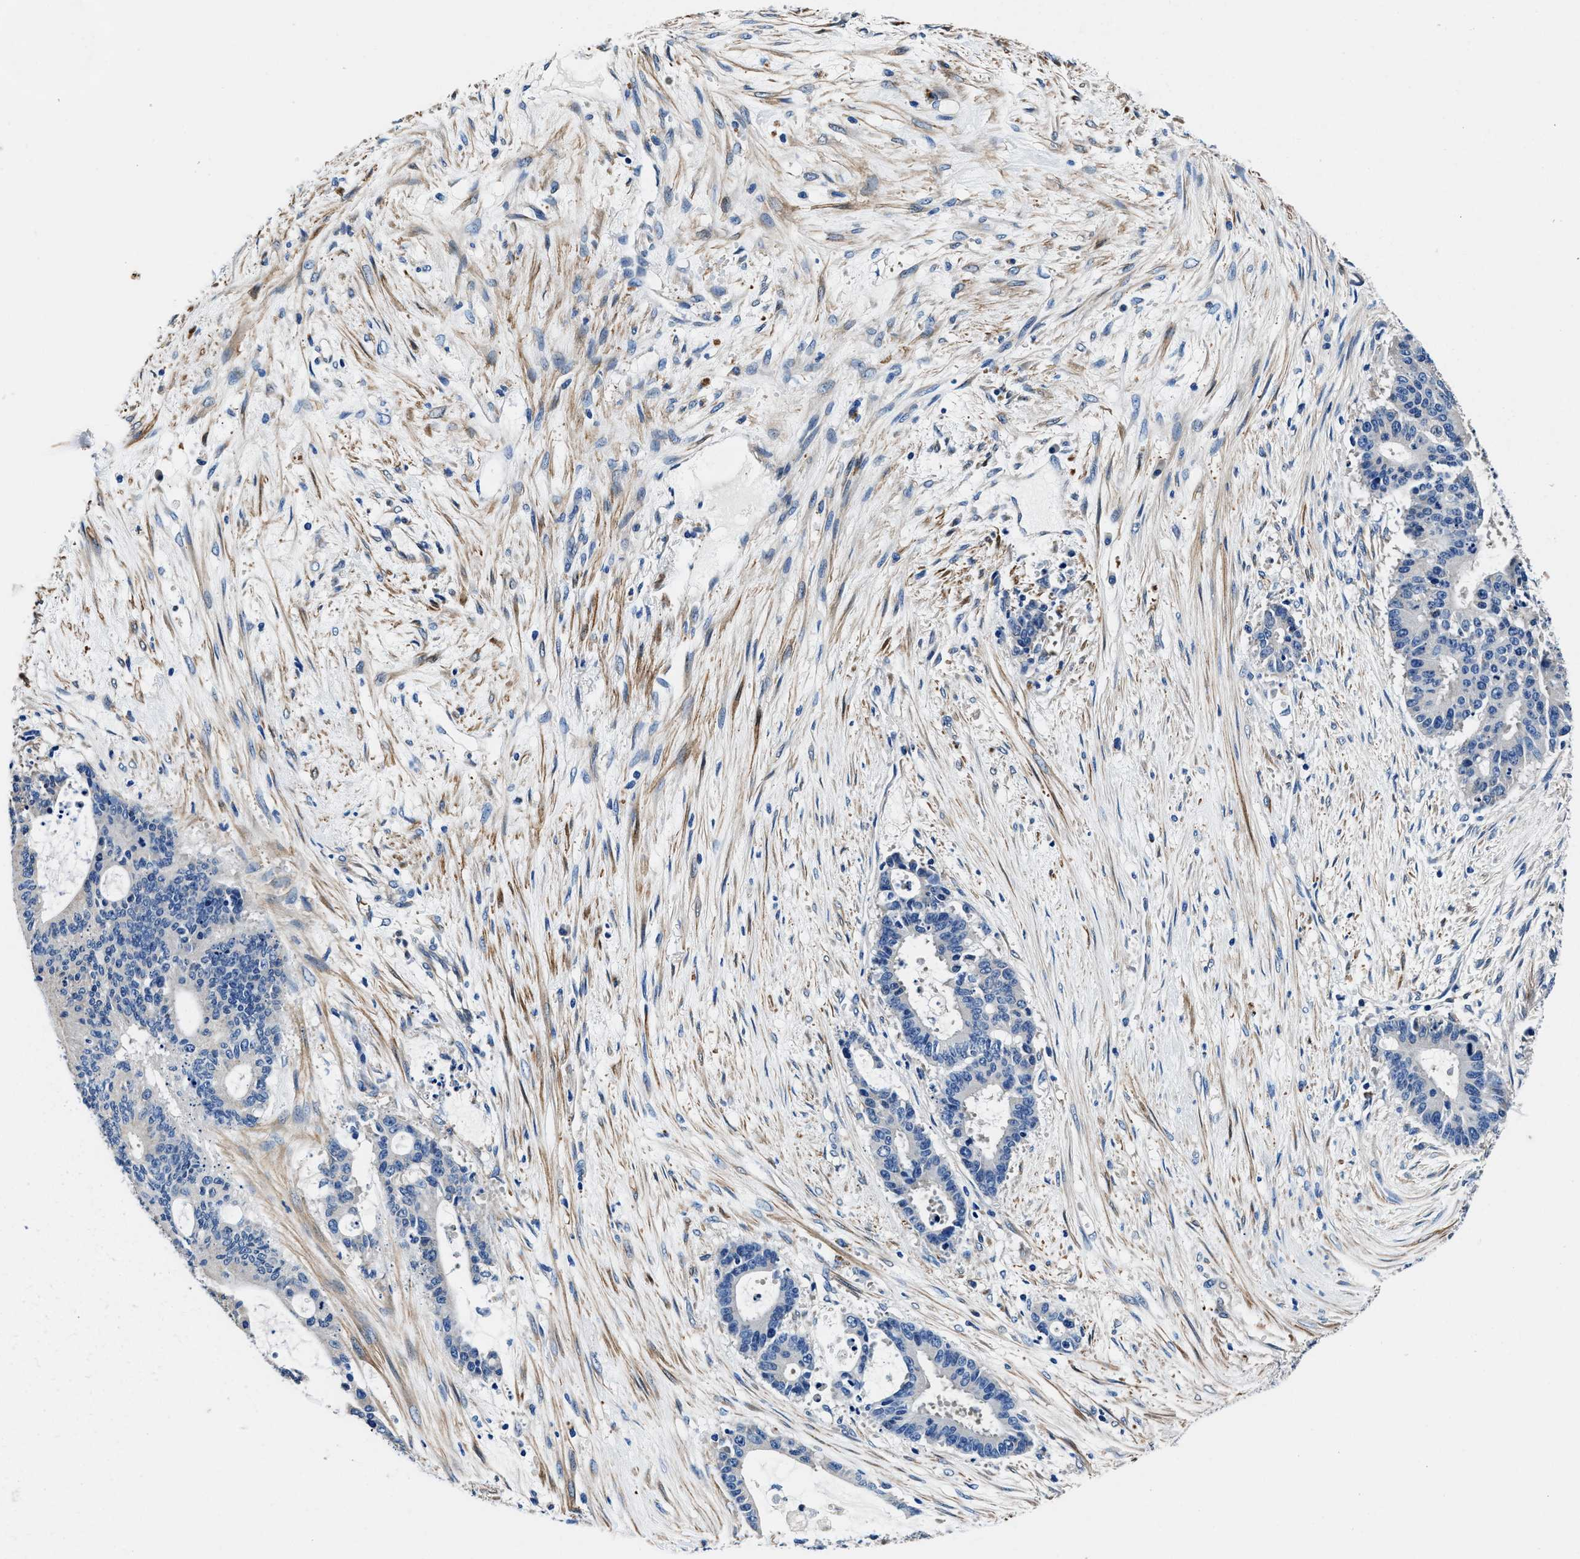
{"staining": {"intensity": "negative", "quantity": "none", "location": "none"}, "tissue": "liver cancer", "cell_type": "Tumor cells", "image_type": "cancer", "snomed": [{"axis": "morphology", "description": "Cholangiocarcinoma"}, {"axis": "topography", "description": "Liver"}], "caption": "Protein analysis of liver cancer (cholangiocarcinoma) reveals no significant expression in tumor cells.", "gene": "NEU1", "patient": {"sex": "female", "age": 73}}